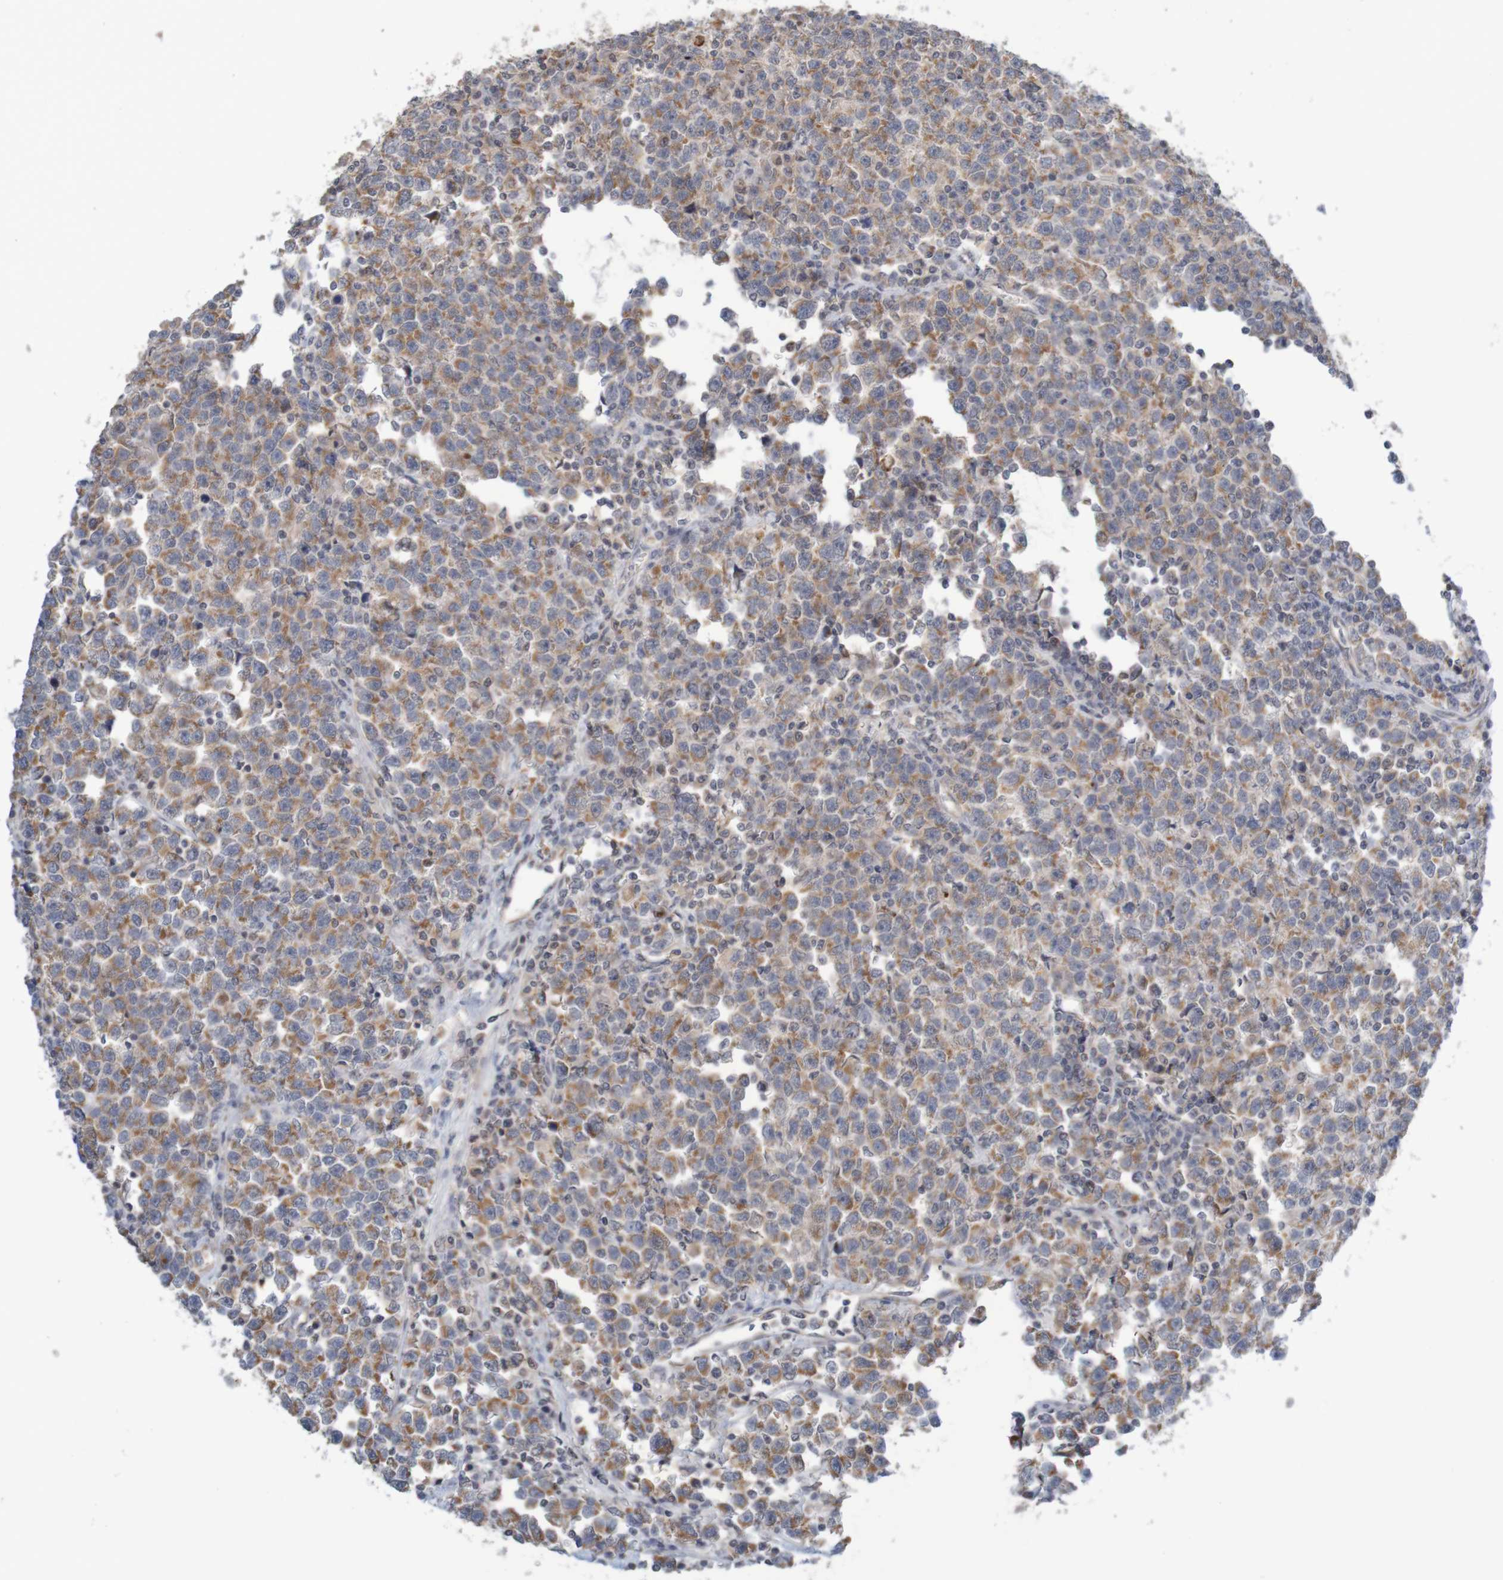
{"staining": {"intensity": "moderate", "quantity": ">75%", "location": "cytoplasmic/membranous"}, "tissue": "testis cancer", "cell_type": "Tumor cells", "image_type": "cancer", "snomed": [{"axis": "morphology", "description": "Seminoma, NOS"}, {"axis": "topography", "description": "Testis"}], "caption": "High-power microscopy captured an immunohistochemistry micrograph of testis cancer (seminoma), revealing moderate cytoplasmic/membranous staining in approximately >75% of tumor cells.", "gene": "ANKK1", "patient": {"sex": "male", "age": 43}}